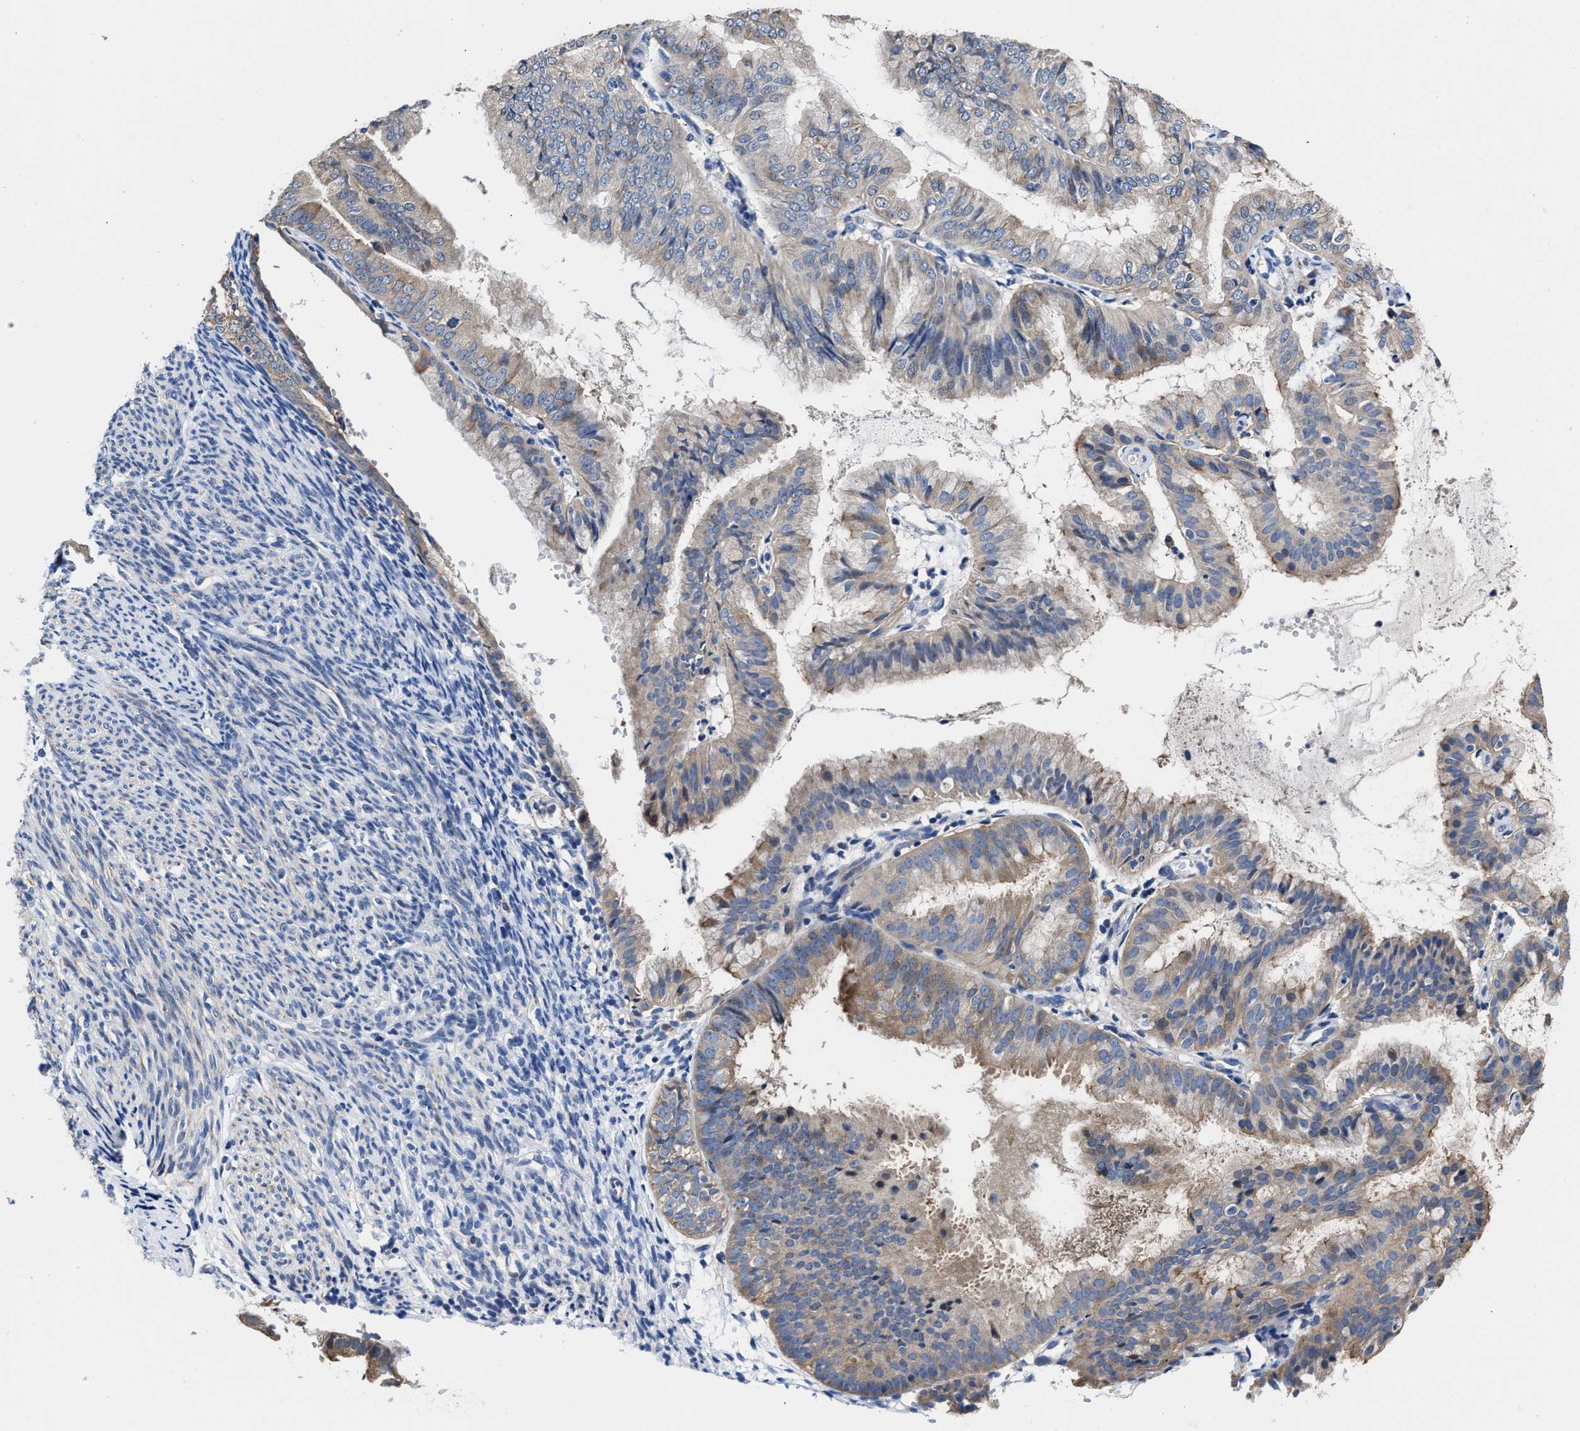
{"staining": {"intensity": "moderate", "quantity": "<25%", "location": "cytoplasmic/membranous"}, "tissue": "endometrial cancer", "cell_type": "Tumor cells", "image_type": "cancer", "snomed": [{"axis": "morphology", "description": "Adenocarcinoma, NOS"}, {"axis": "topography", "description": "Endometrium"}], "caption": "An immunohistochemistry (IHC) micrograph of tumor tissue is shown. Protein staining in brown labels moderate cytoplasmic/membranous positivity in endometrial cancer within tumor cells.", "gene": "HOOK1", "patient": {"sex": "female", "age": 63}}